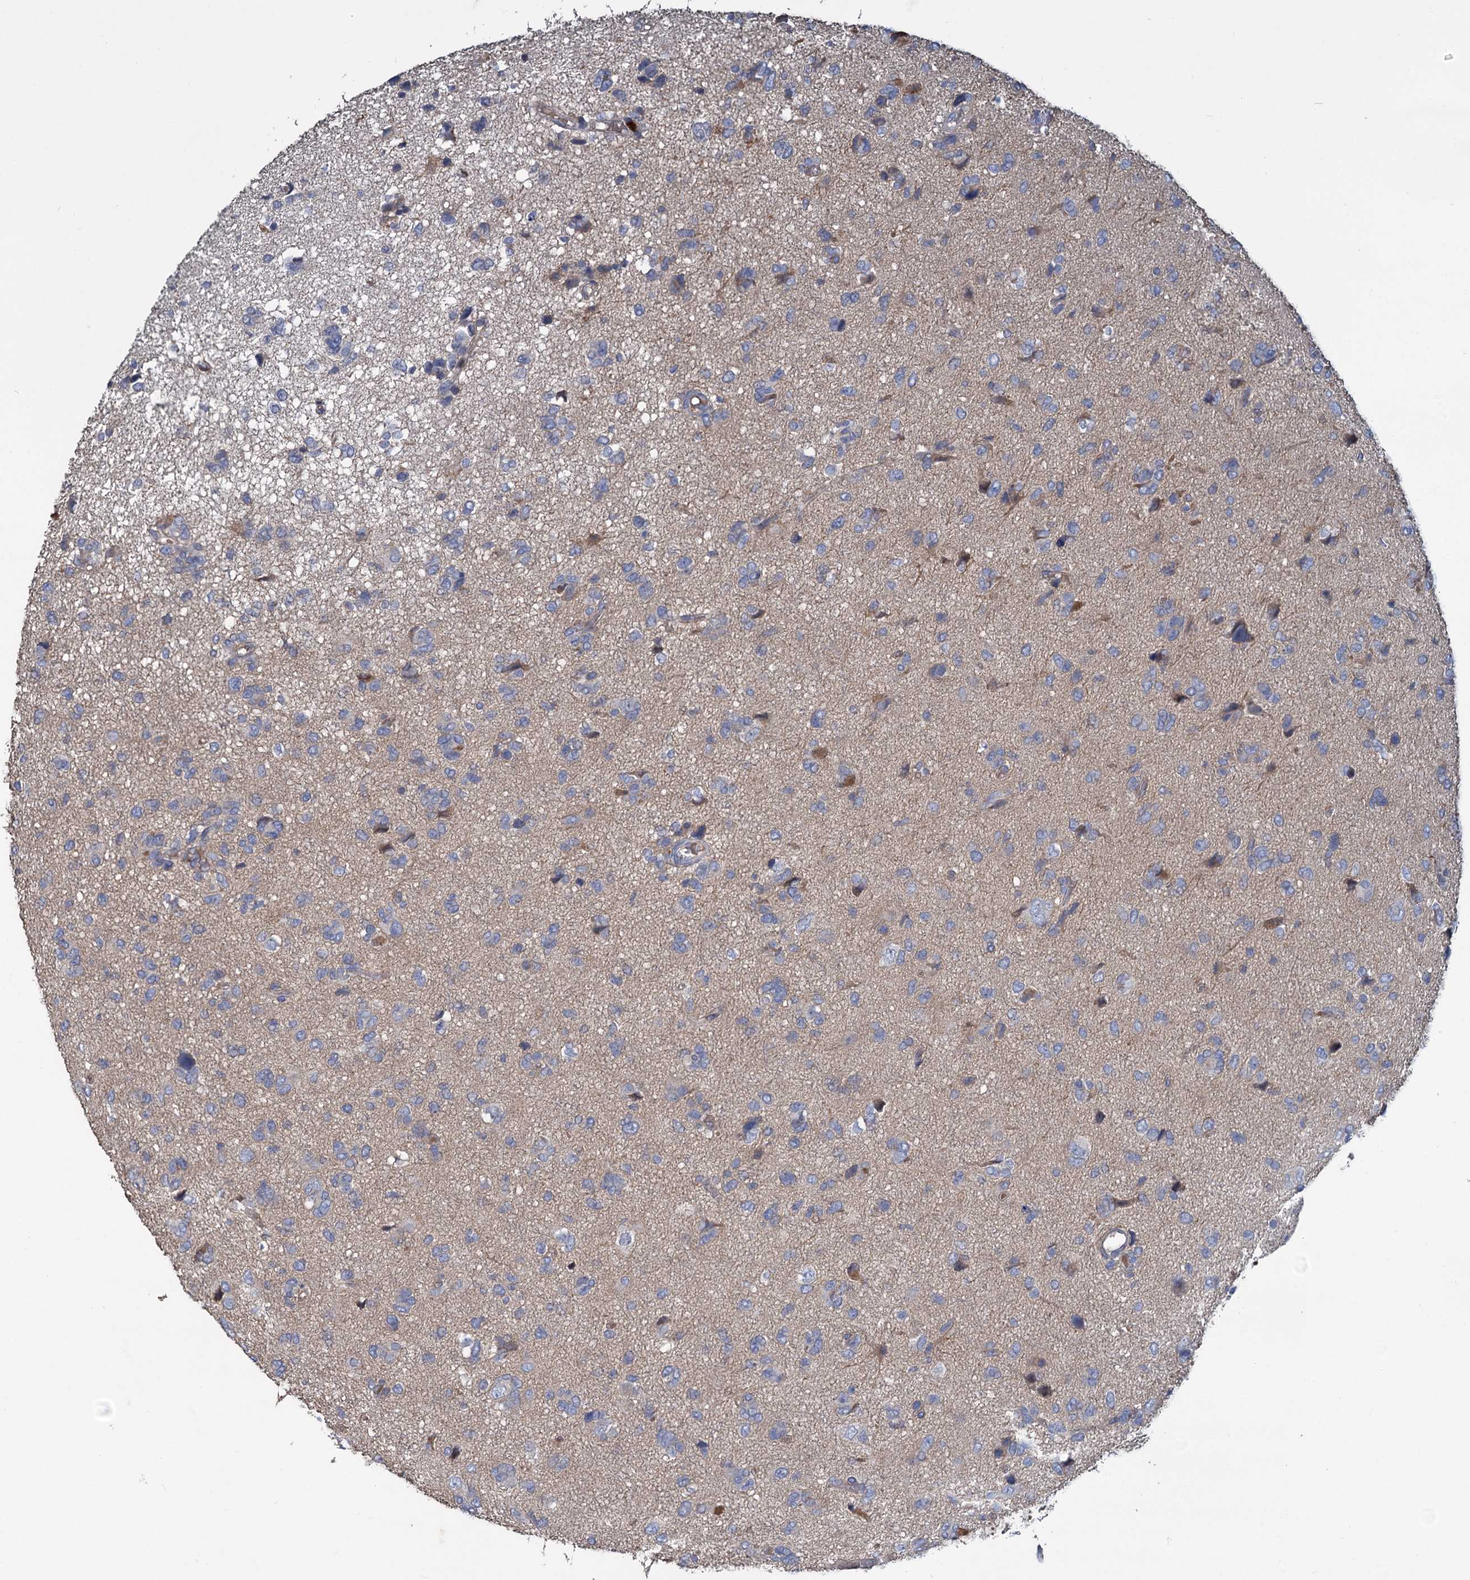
{"staining": {"intensity": "negative", "quantity": "none", "location": "none"}, "tissue": "glioma", "cell_type": "Tumor cells", "image_type": "cancer", "snomed": [{"axis": "morphology", "description": "Glioma, malignant, High grade"}, {"axis": "topography", "description": "Brain"}], "caption": "IHC of human glioma demonstrates no expression in tumor cells.", "gene": "URAD", "patient": {"sex": "female", "age": 59}}